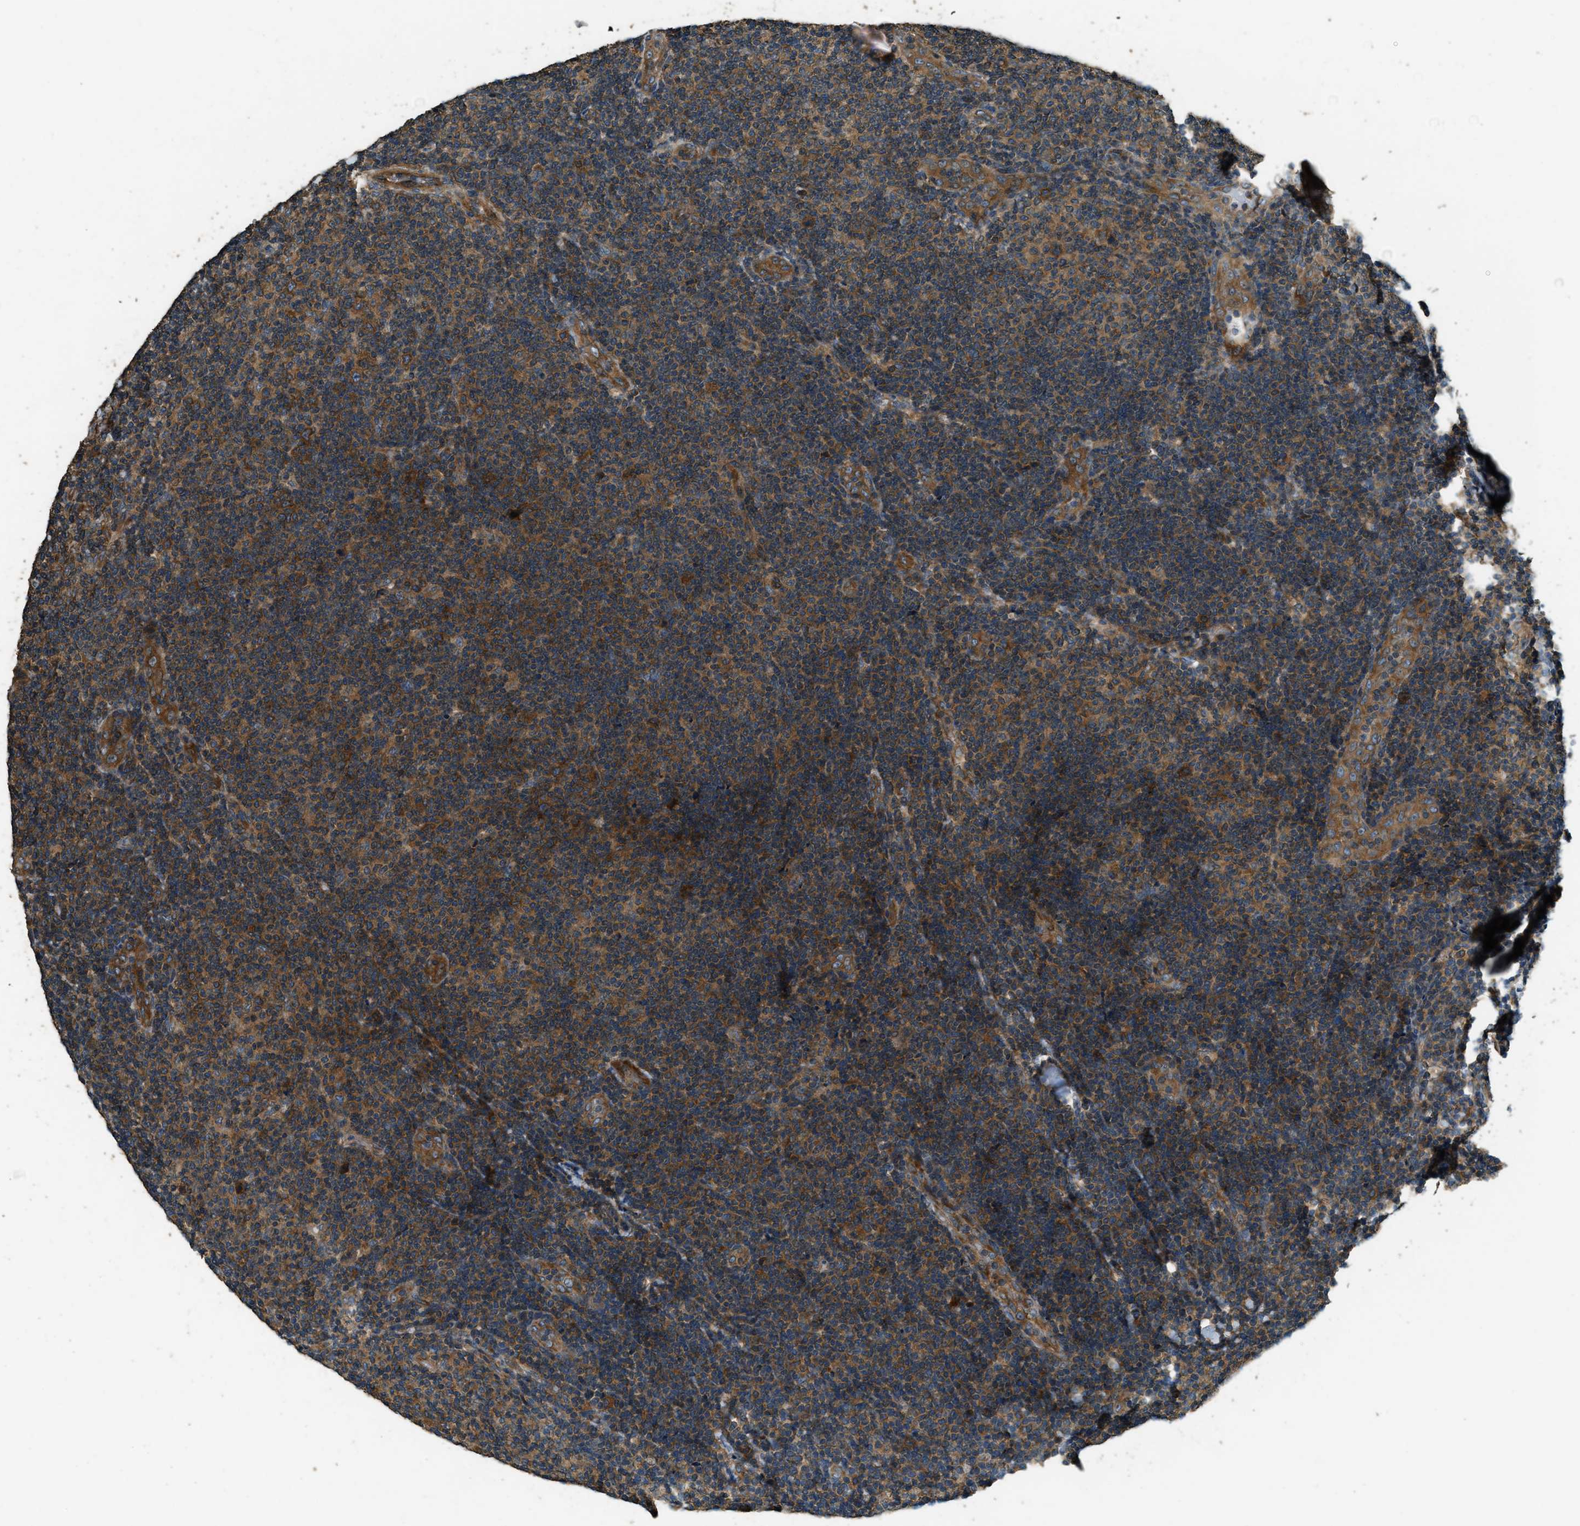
{"staining": {"intensity": "moderate", "quantity": ">75%", "location": "cytoplasmic/membranous"}, "tissue": "lymphoma", "cell_type": "Tumor cells", "image_type": "cancer", "snomed": [{"axis": "morphology", "description": "Malignant lymphoma, non-Hodgkin's type, Low grade"}, {"axis": "topography", "description": "Lymph node"}], "caption": "Immunohistochemical staining of lymphoma shows moderate cytoplasmic/membranous protein positivity in approximately >75% of tumor cells. (DAB (3,3'-diaminobenzidine) IHC, brown staining for protein, blue staining for nuclei).", "gene": "MARS1", "patient": {"sex": "male", "age": 83}}